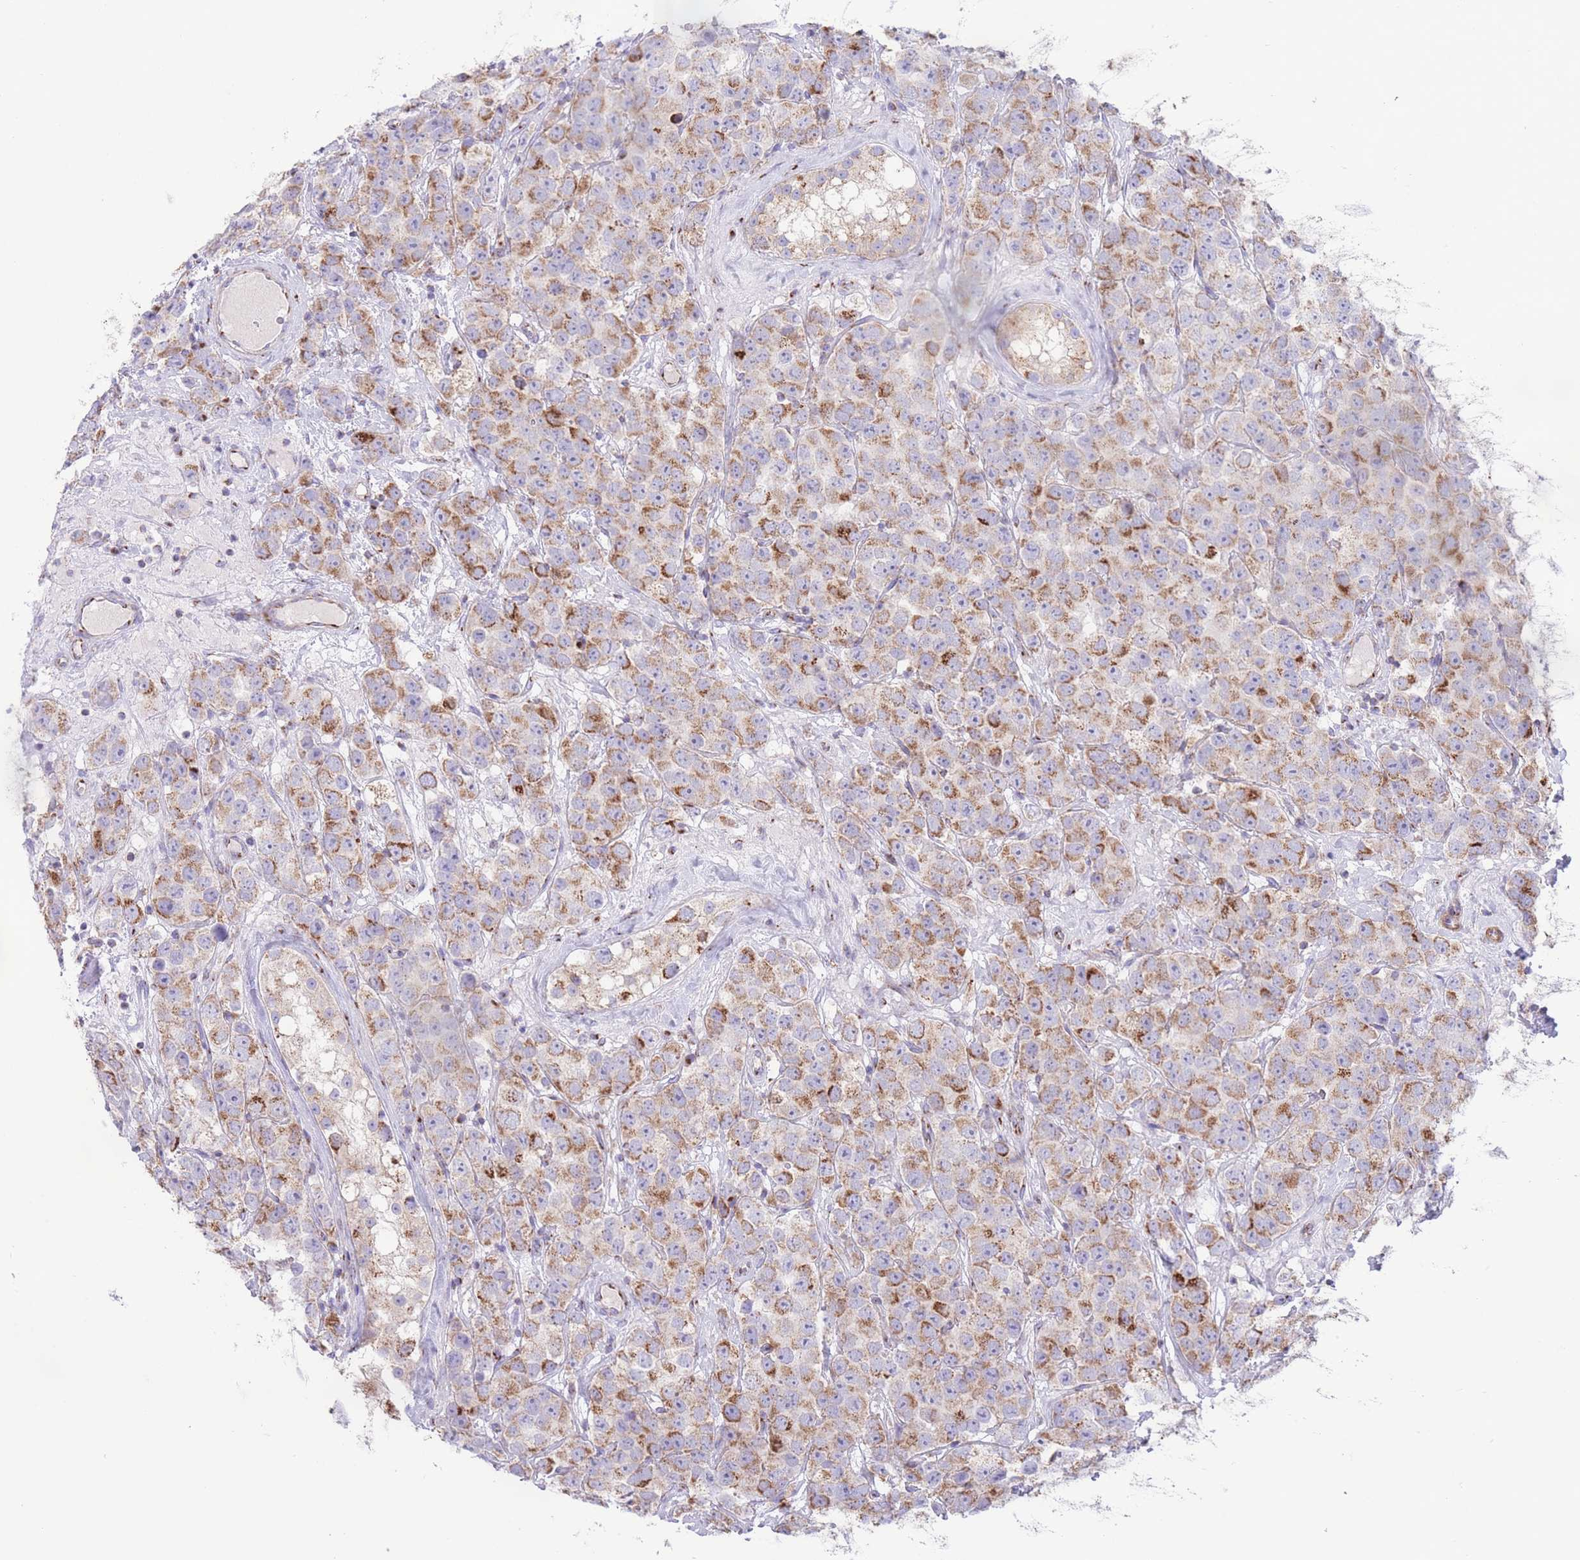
{"staining": {"intensity": "moderate", "quantity": ">75%", "location": "cytoplasmic/membranous"}, "tissue": "testis cancer", "cell_type": "Tumor cells", "image_type": "cancer", "snomed": [{"axis": "morphology", "description": "Seminoma, NOS"}, {"axis": "topography", "description": "Testis"}], "caption": "This is an image of immunohistochemistry (IHC) staining of testis seminoma, which shows moderate positivity in the cytoplasmic/membranous of tumor cells.", "gene": "MPND", "patient": {"sex": "male", "age": 28}}